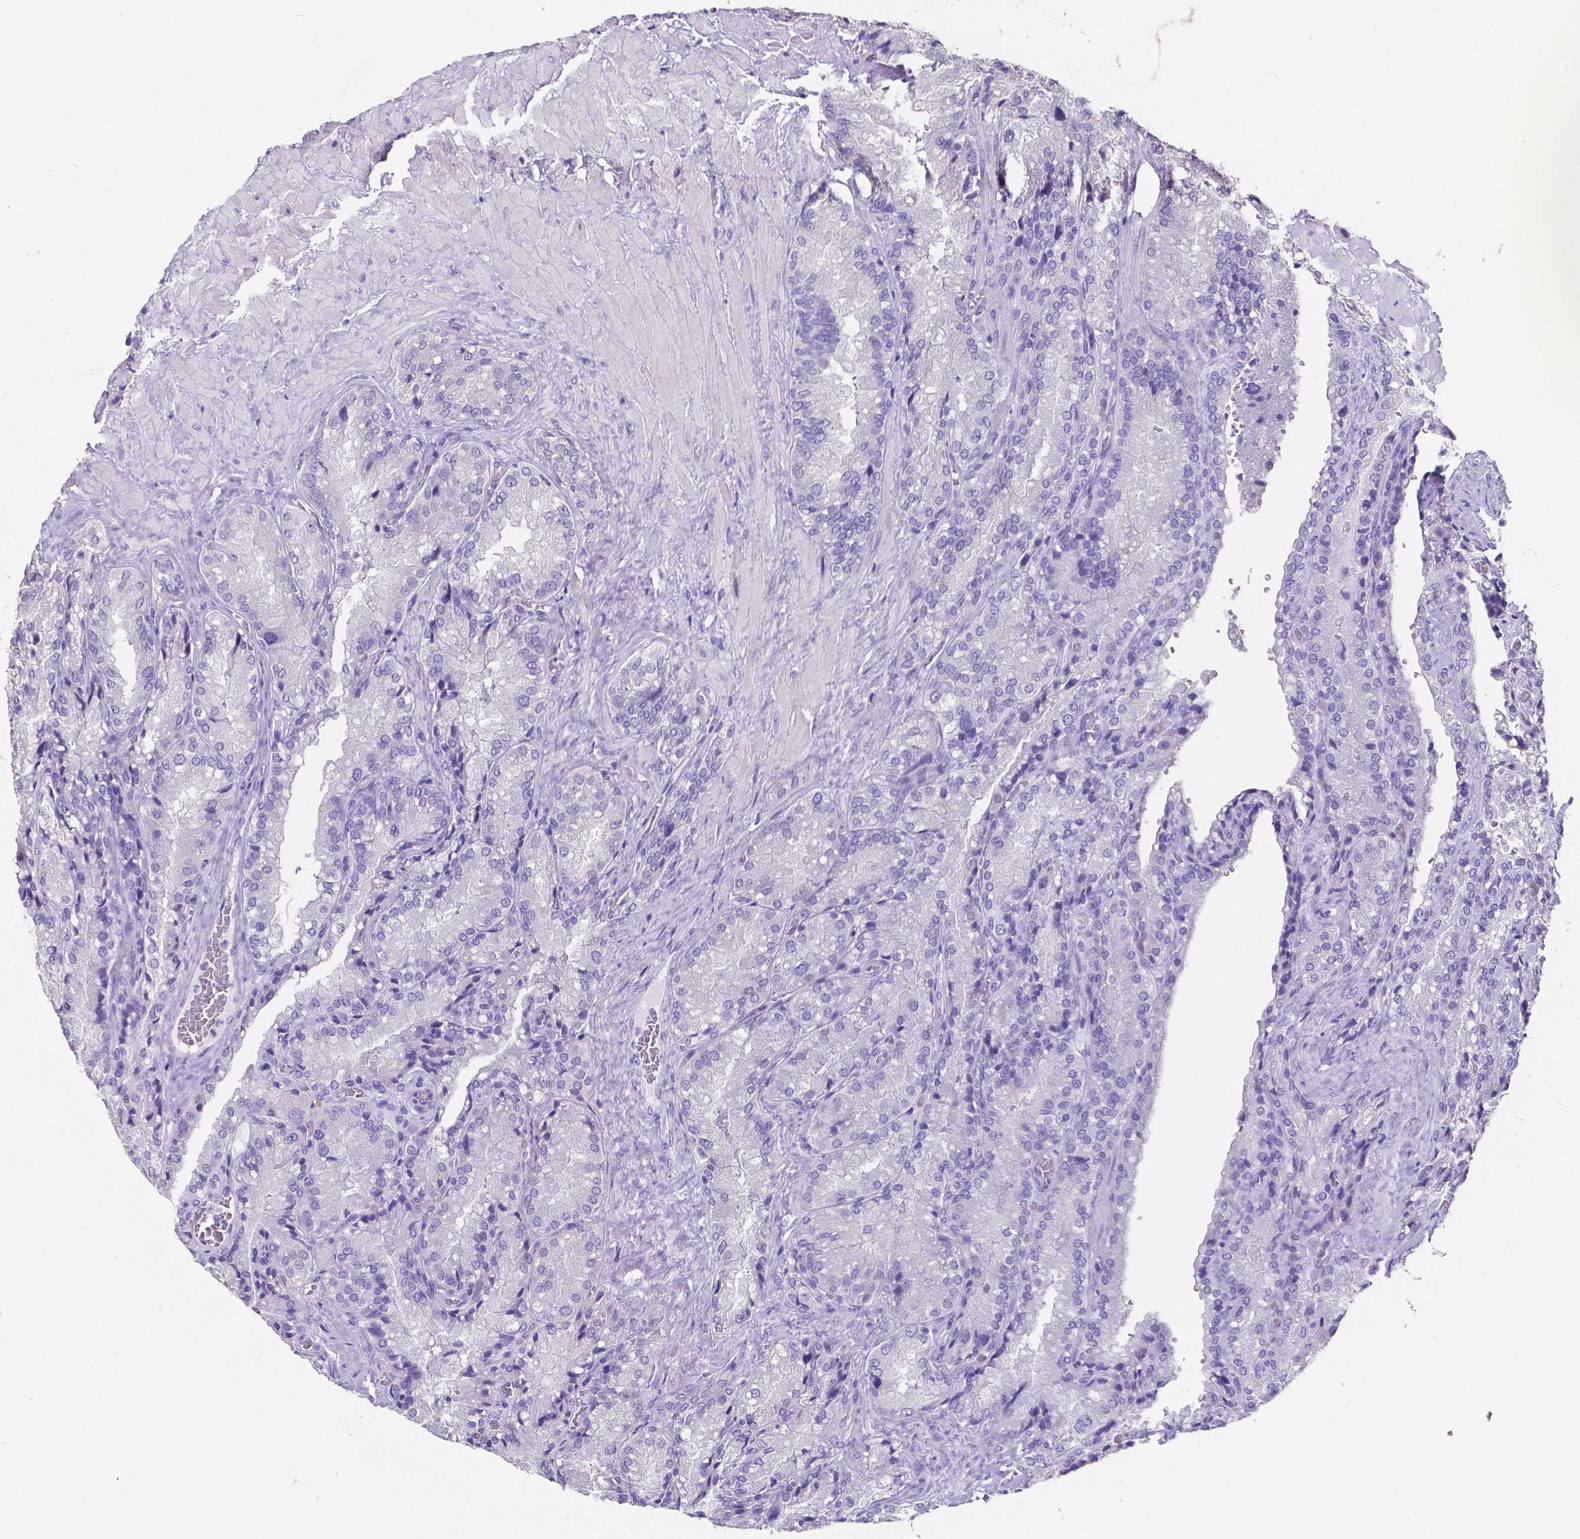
{"staining": {"intensity": "negative", "quantity": "none", "location": "none"}, "tissue": "seminal vesicle", "cell_type": "Glandular cells", "image_type": "normal", "snomed": [{"axis": "morphology", "description": "Normal tissue, NOS"}, {"axis": "topography", "description": "Seminal veicle"}], "caption": "An immunohistochemistry (IHC) photomicrograph of normal seminal vesicle is shown. There is no staining in glandular cells of seminal vesicle.", "gene": "SATB2", "patient": {"sex": "male", "age": 57}}